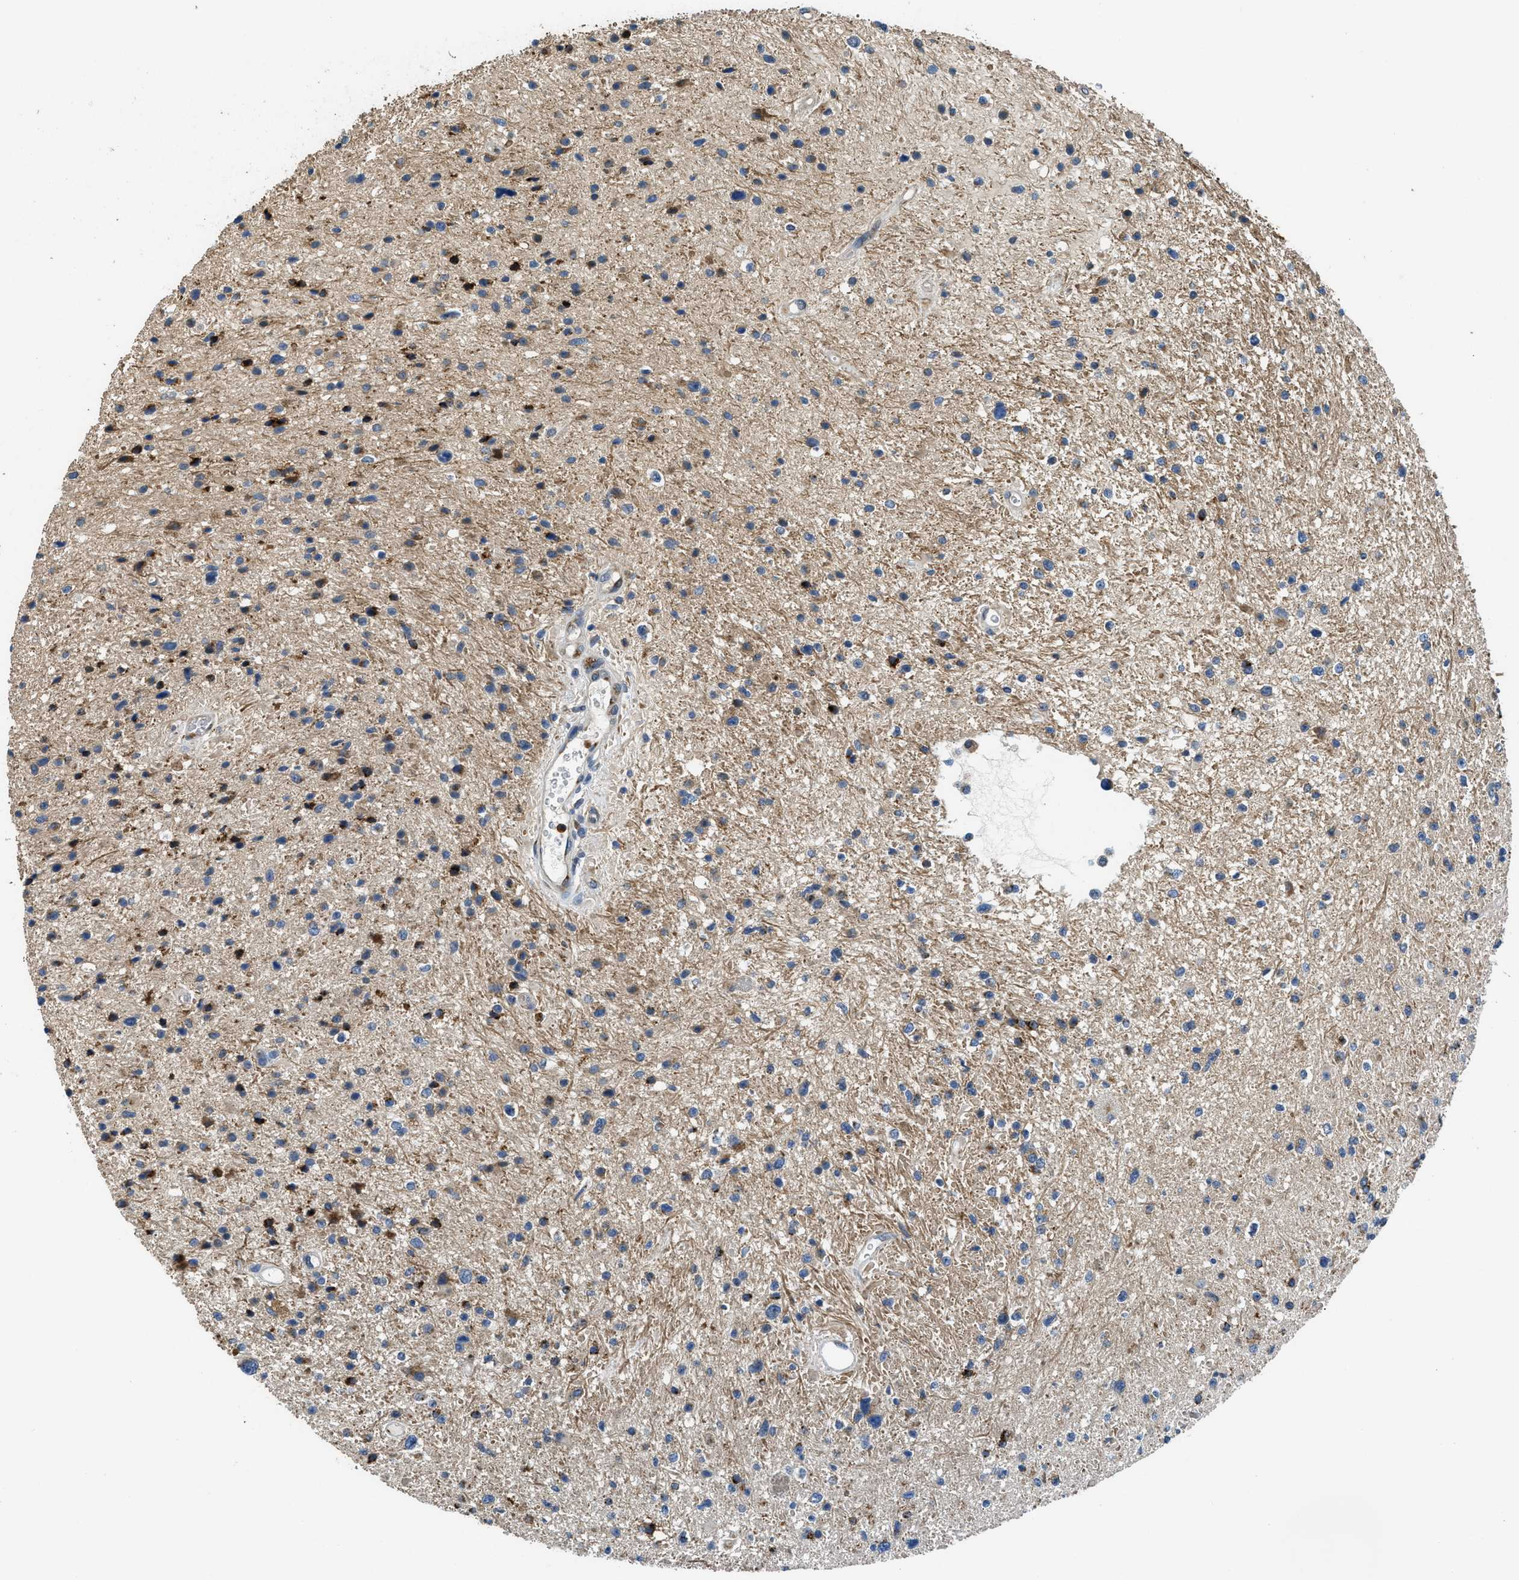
{"staining": {"intensity": "weak", "quantity": "25%-75%", "location": "cytoplasmic/membranous"}, "tissue": "glioma", "cell_type": "Tumor cells", "image_type": "cancer", "snomed": [{"axis": "morphology", "description": "Glioma, malignant, High grade"}, {"axis": "topography", "description": "Brain"}], "caption": "Glioma was stained to show a protein in brown. There is low levels of weak cytoplasmic/membranous expression in about 25%-75% of tumor cells.", "gene": "FUT8", "patient": {"sex": "male", "age": 33}}